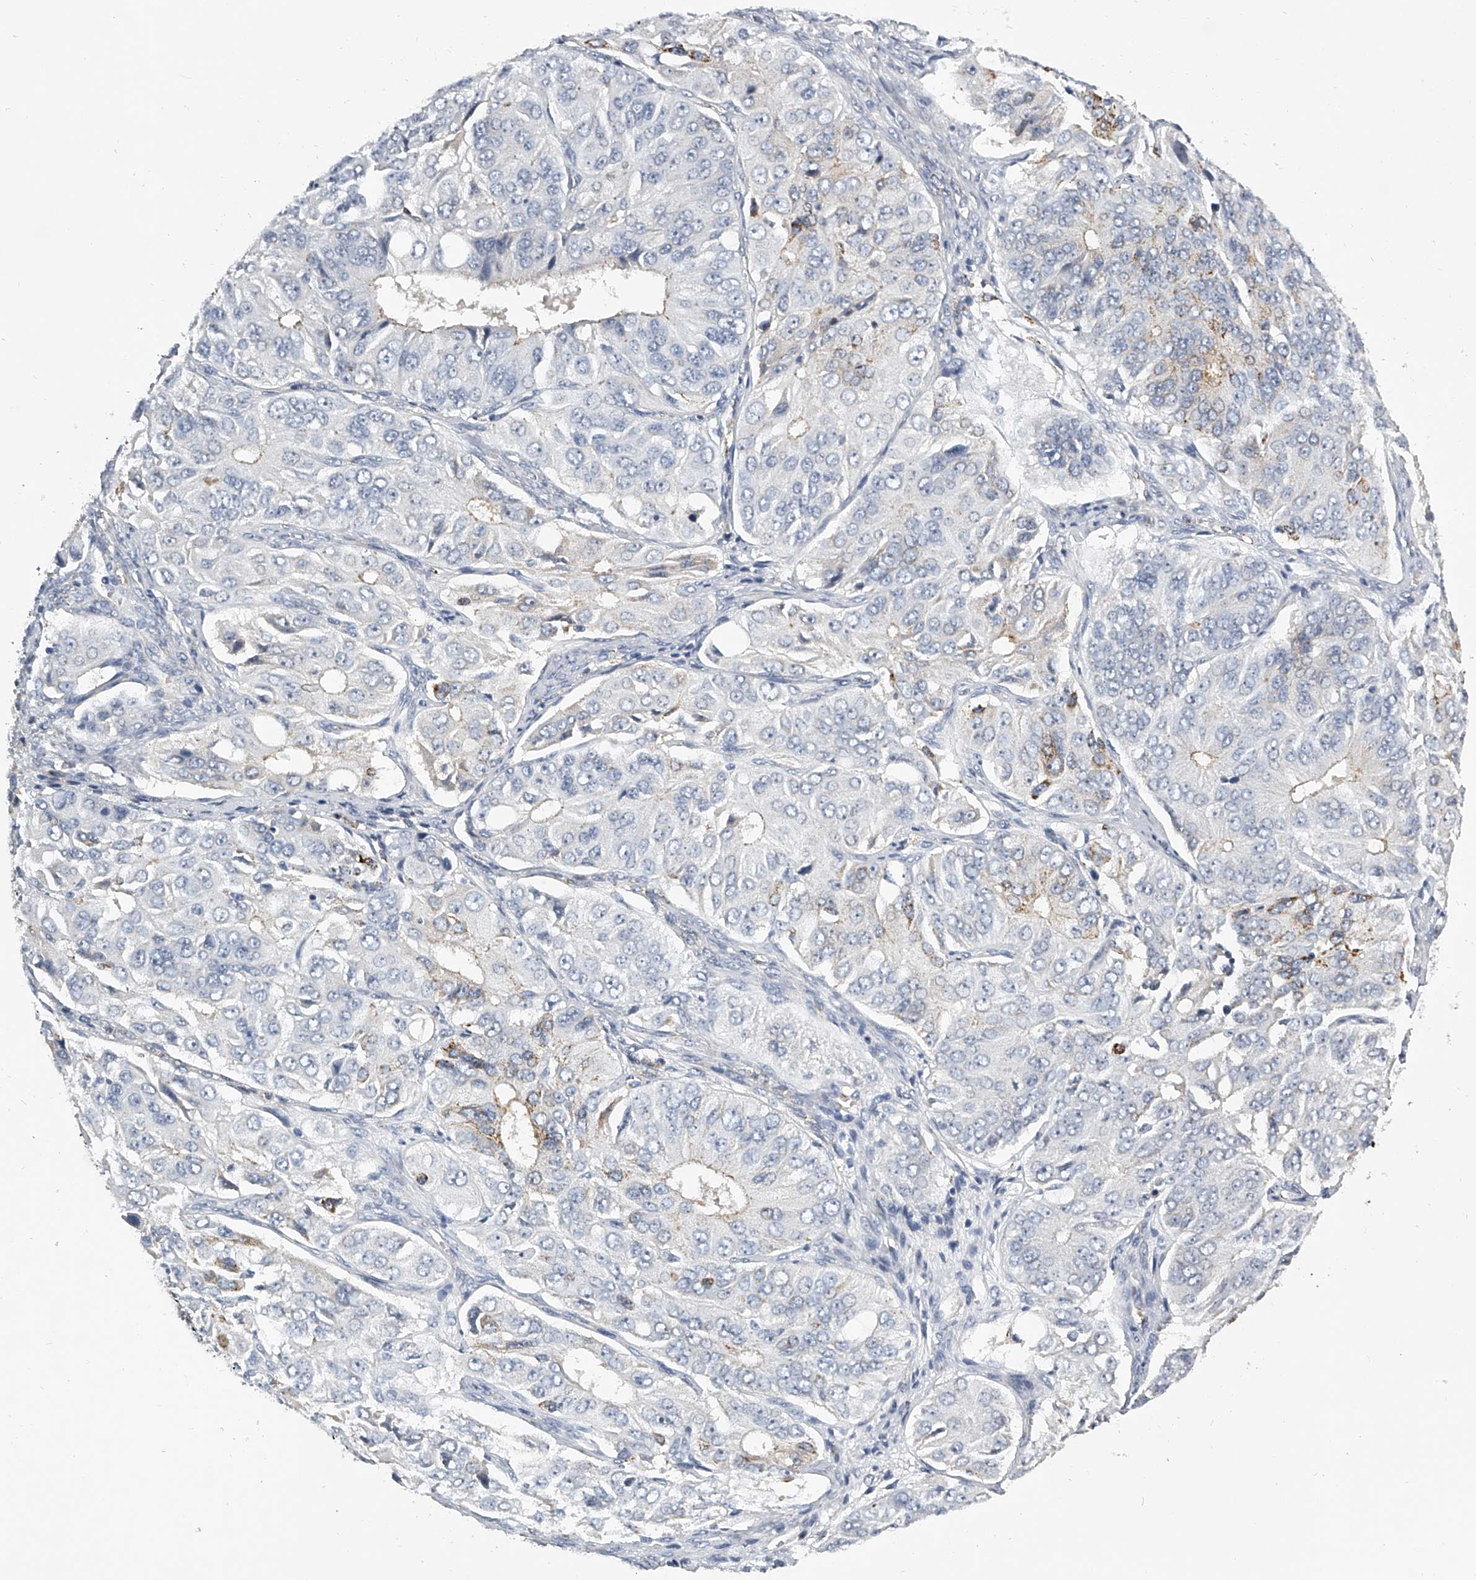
{"staining": {"intensity": "negative", "quantity": "none", "location": "none"}, "tissue": "ovarian cancer", "cell_type": "Tumor cells", "image_type": "cancer", "snomed": [{"axis": "morphology", "description": "Carcinoma, endometroid"}, {"axis": "topography", "description": "Ovary"}], "caption": "DAB (3,3'-diaminobenzidine) immunohistochemical staining of human endometroid carcinoma (ovarian) displays no significant positivity in tumor cells.", "gene": "KLHL7", "patient": {"sex": "female", "age": 51}}